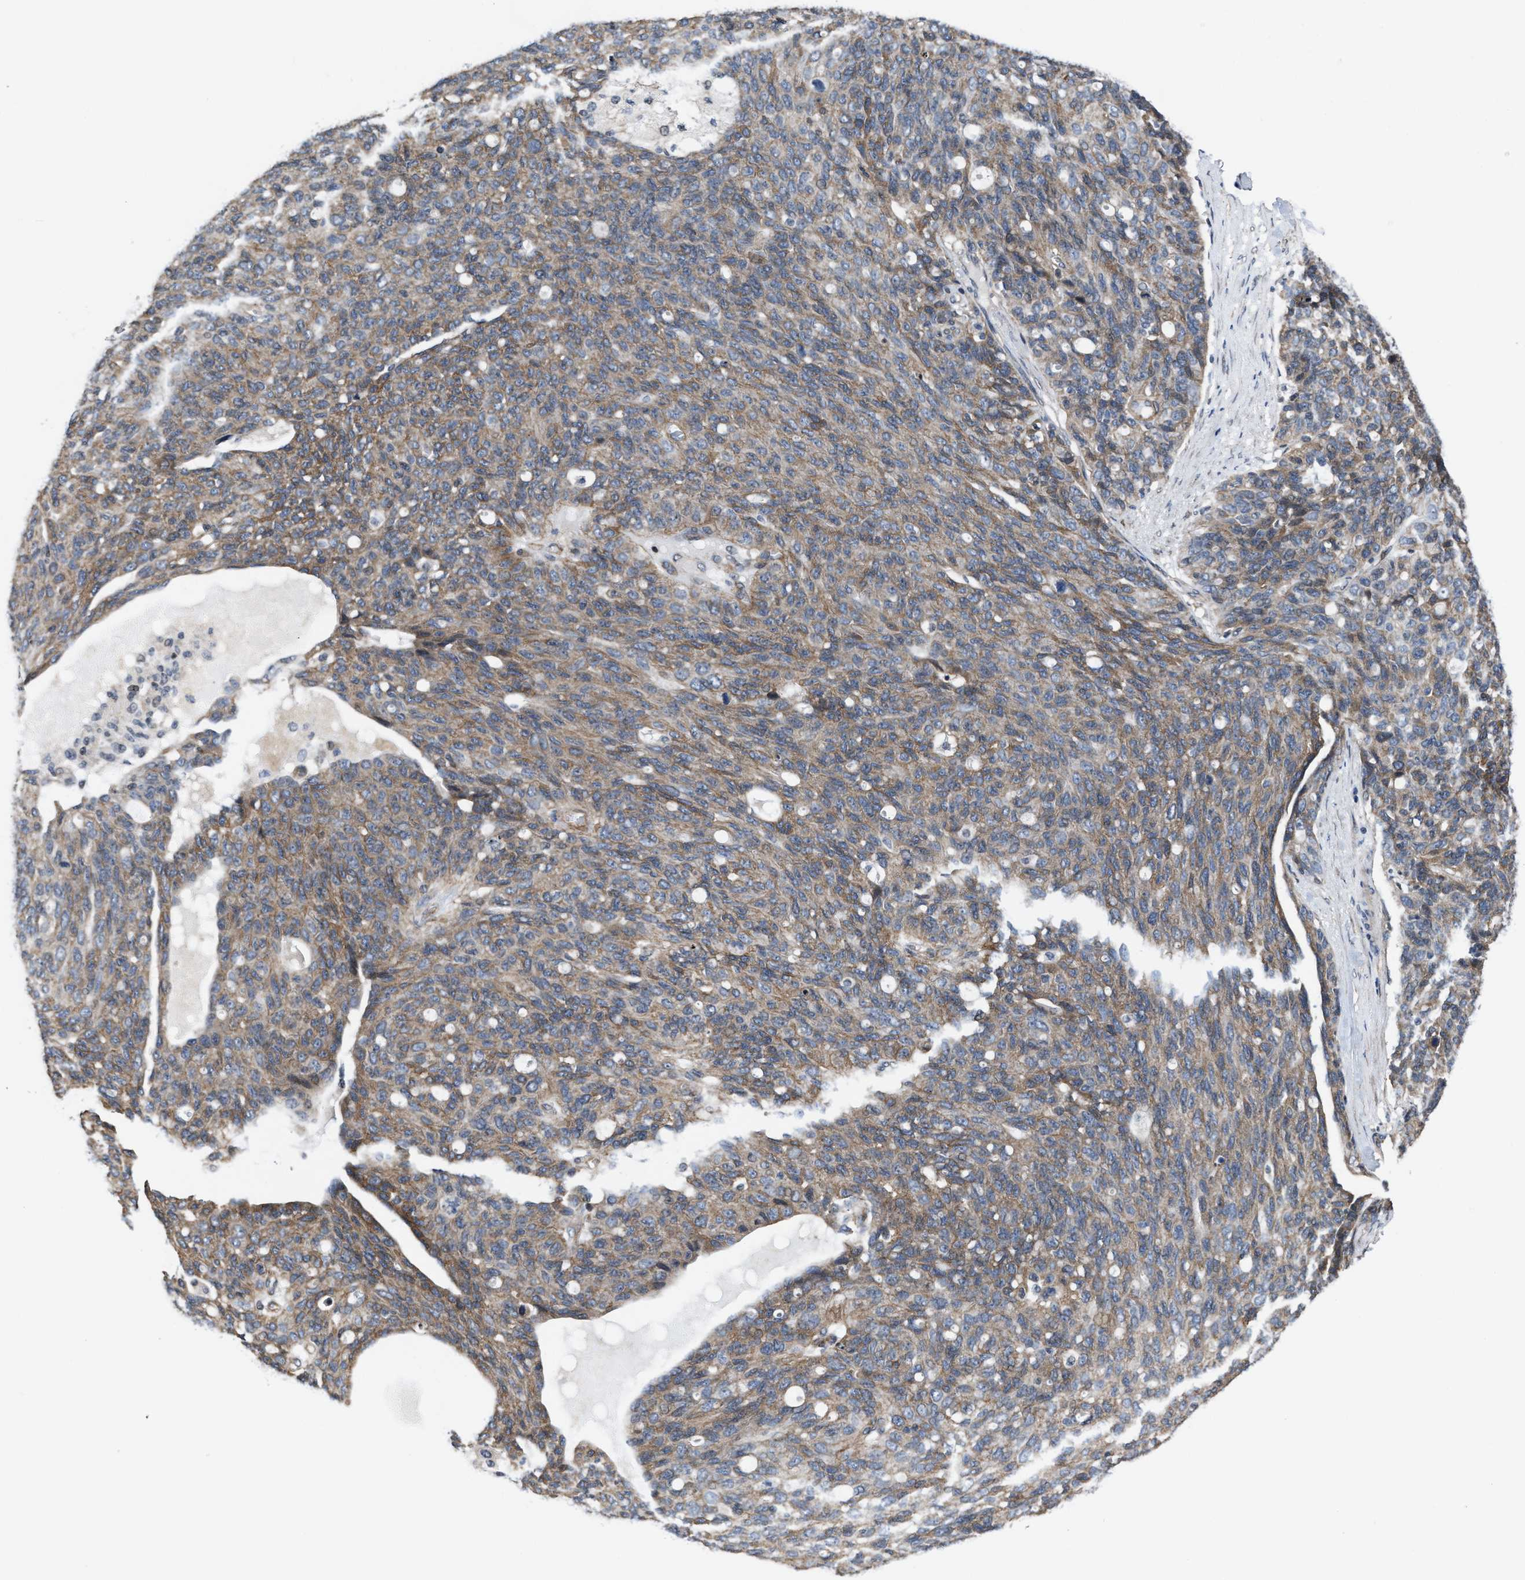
{"staining": {"intensity": "weak", "quantity": ">75%", "location": "cytoplasmic/membranous"}, "tissue": "ovarian cancer", "cell_type": "Tumor cells", "image_type": "cancer", "snomed": [{"axis": "morphology", "description": "Carcinoma, endometroid"}, {"axis": "topography", "description": "Ovary"}], "caption": "About >75% of tumor cells in endometroid carcinoma (ovarian) display weak cytoplasmic/membranous protein positivity as visualized by brown immunohistochemical staining.", "gene": "TGFB1I1", "patient": {"sex": "female", "age": 60}}